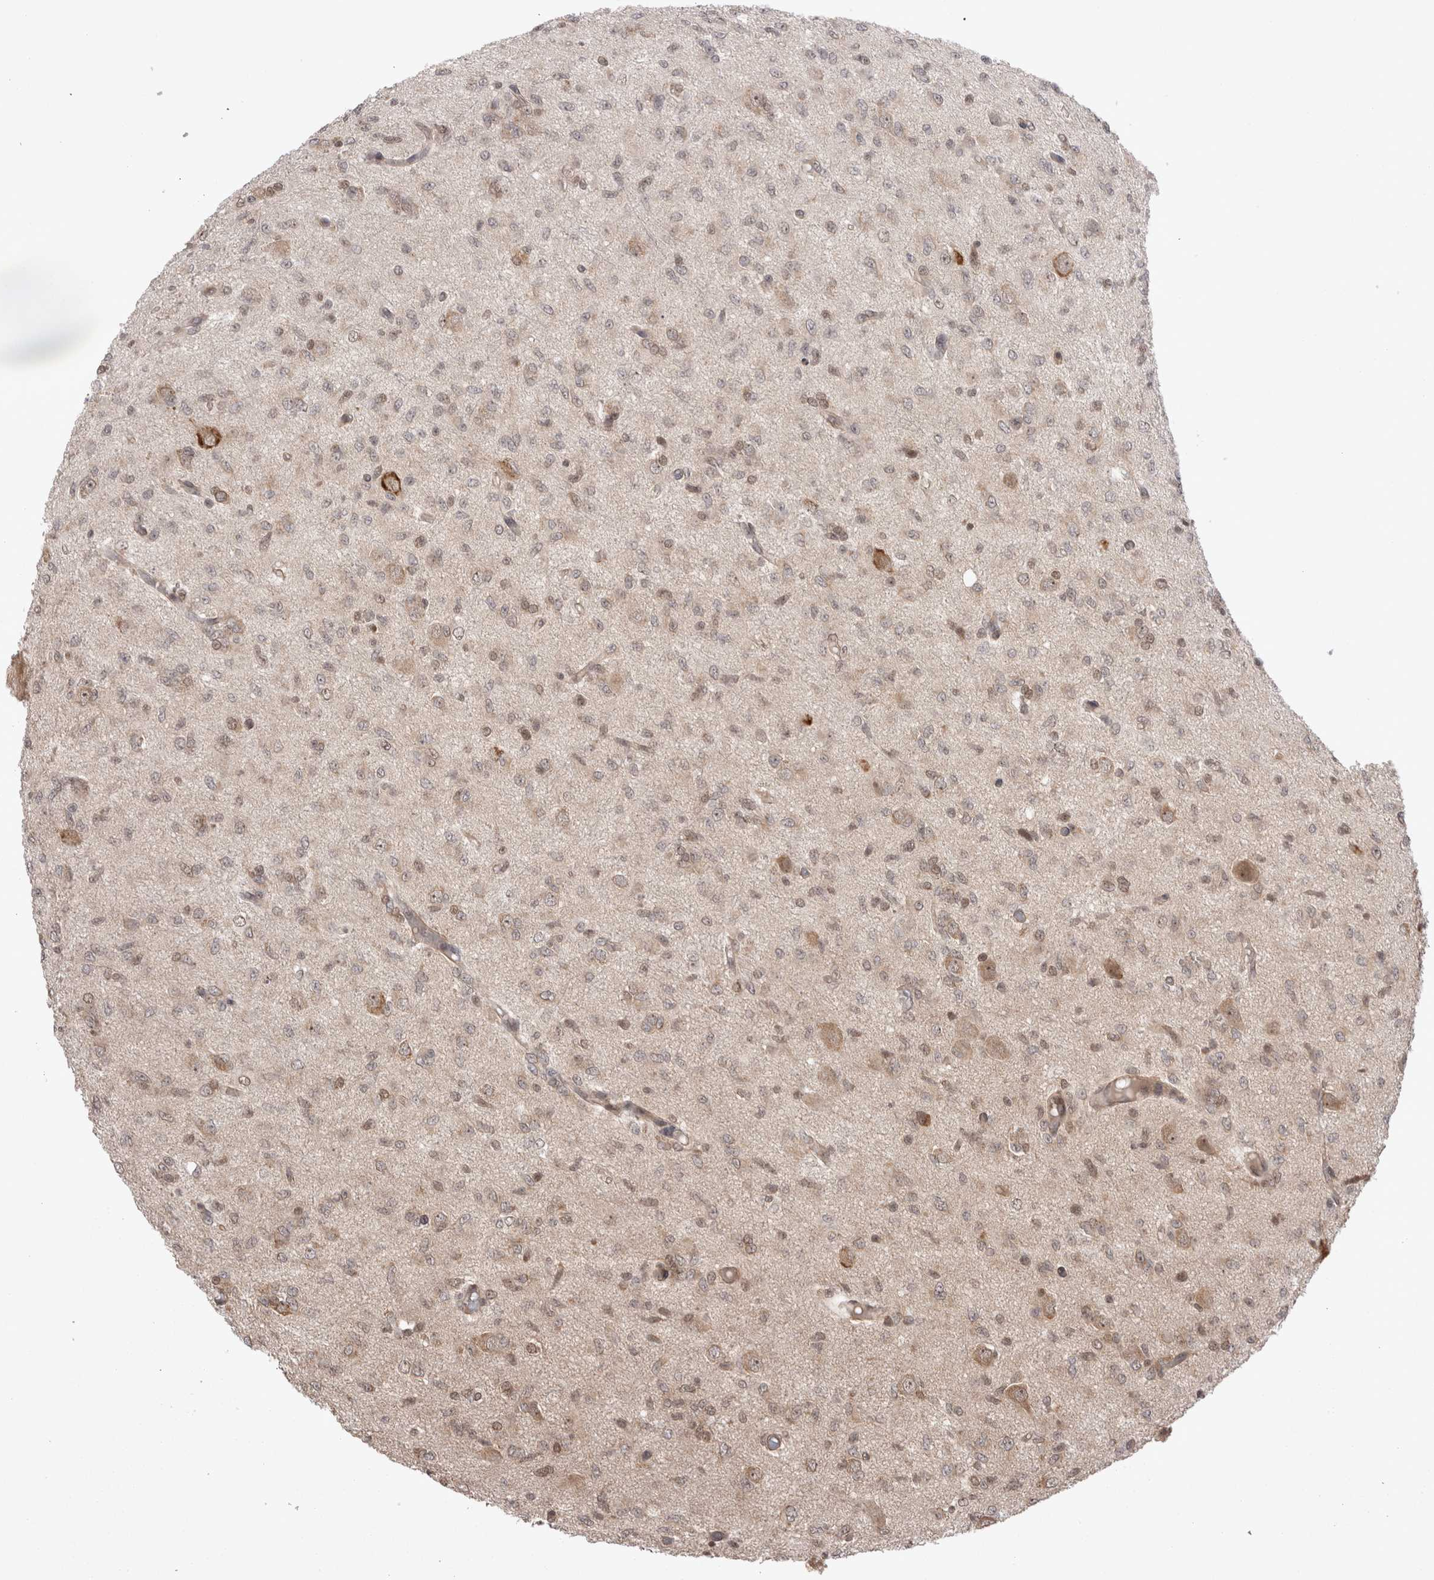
{"staining": {"intensity": "weak", "quantity": "25%-75%", "location": "cytoplasmic/membranous,nuclear"}, "tissue": "glioma", "cell_type": "Tumor cells", "image_type": "cancer", "snomed": [{"axis": "morphology", "description": "Glioma, malignant, High grade"}, {"axis": "topography", "description": "Brain"}], "caption": "Protein staining of malignant high-grade glioma tissue demonstrates weak cytoplasmic/membranous and nuclear positivity in about 25%-75% of tumor cells.", "gene": "EXOSC4", "patient": {"sex": "female", "age": 59}}